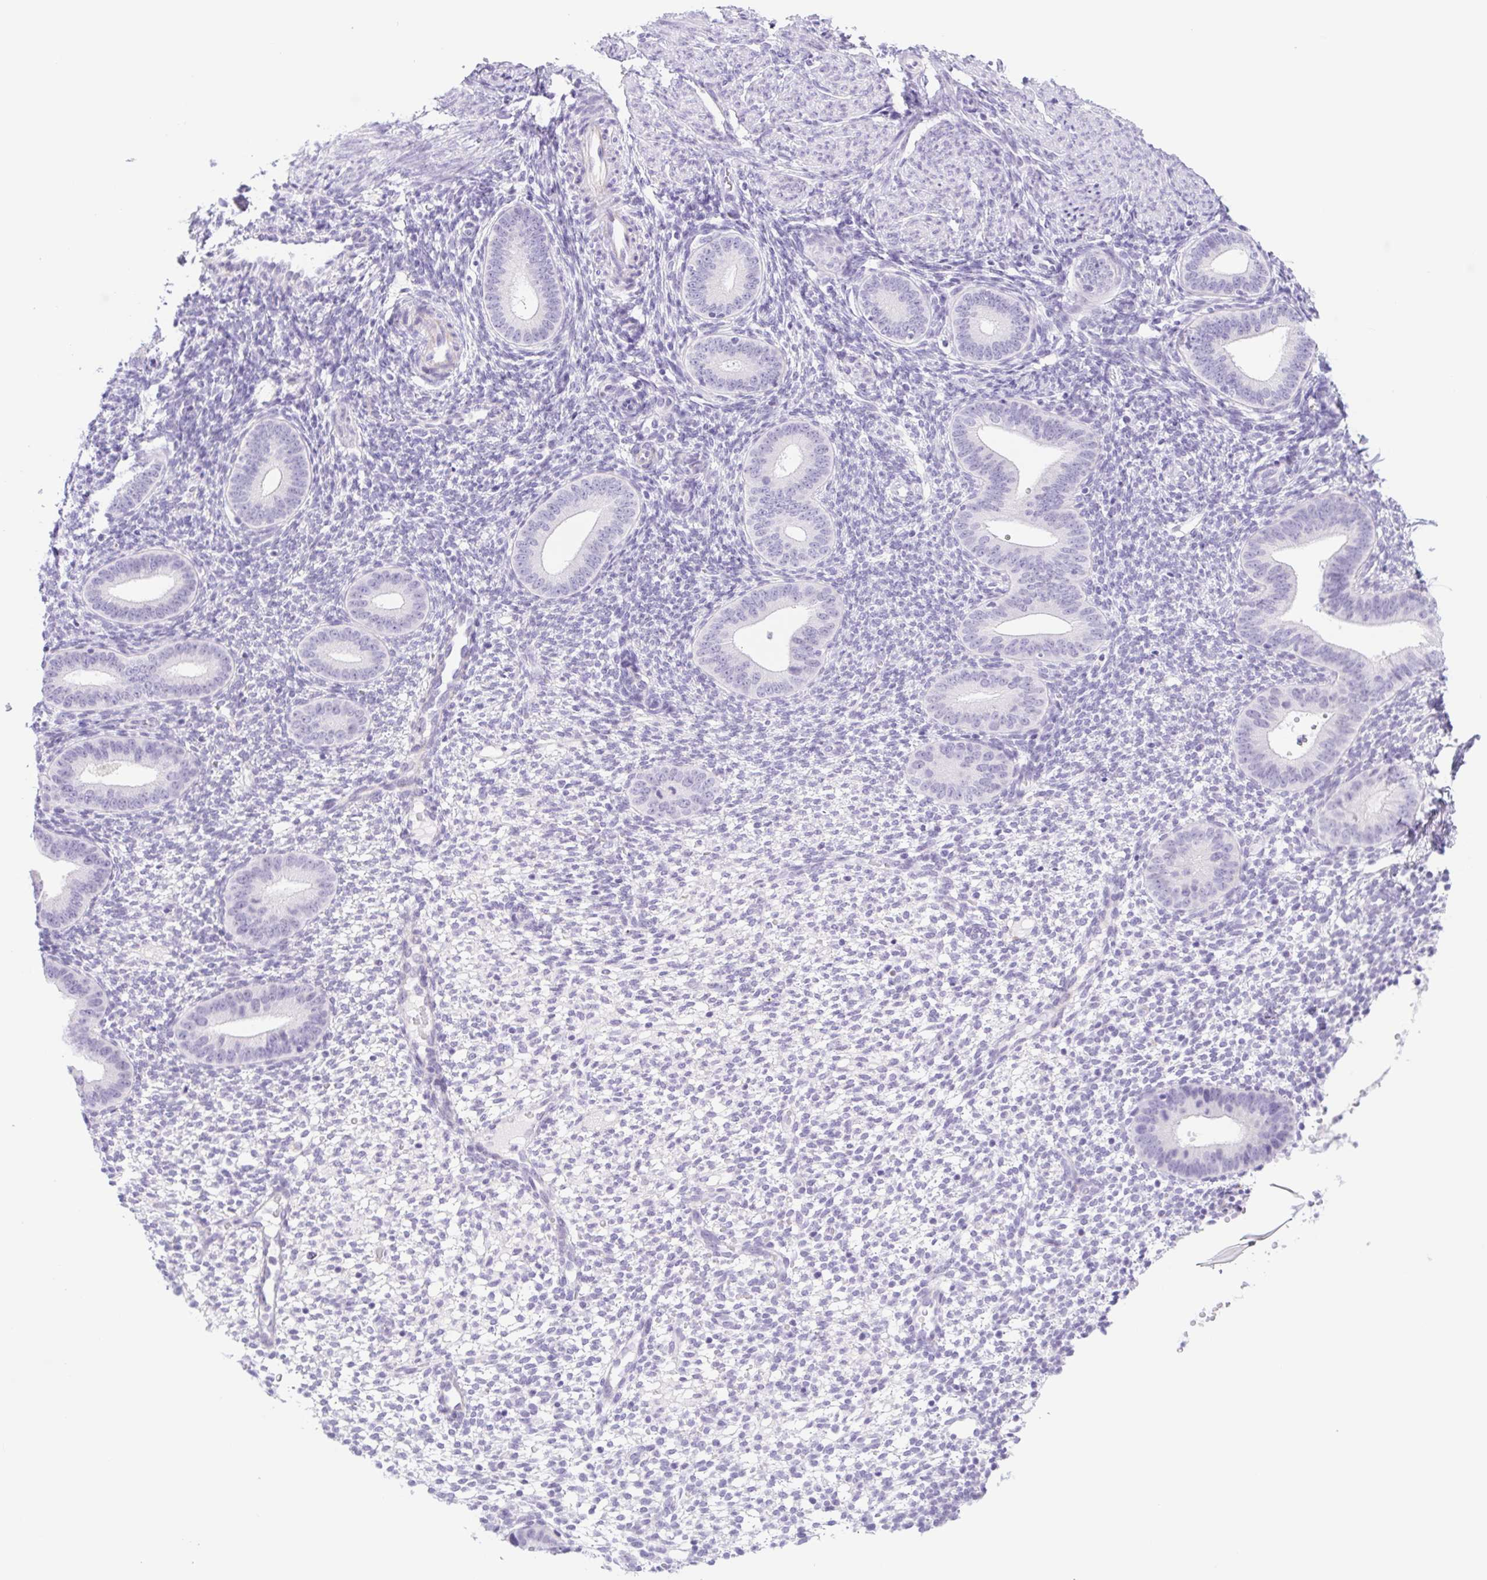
{"staining": {"intensity": "negative", "quantity": "none", "location": "none"}, "tissue": "endometrium", "cell_type": "Cells in endometrial stroma", "image_type": "normal", "snomed": [{"axis": "morphology", "description": "Normal tissue, NOS"}, {"axis": "topography", "description": "Endometrium"}], "caption": "A histopathology image of human endometrium is negative for staining in cells in endometrial stroma. (Stains: DAB (3,3'-diaminobenzidine) IHC with hematoxylin counter stain, Microscopy: brightfield microscopy at high magnification).", "gene": "CYP21A2", "patient": {"sex": "female", "age": 40}}